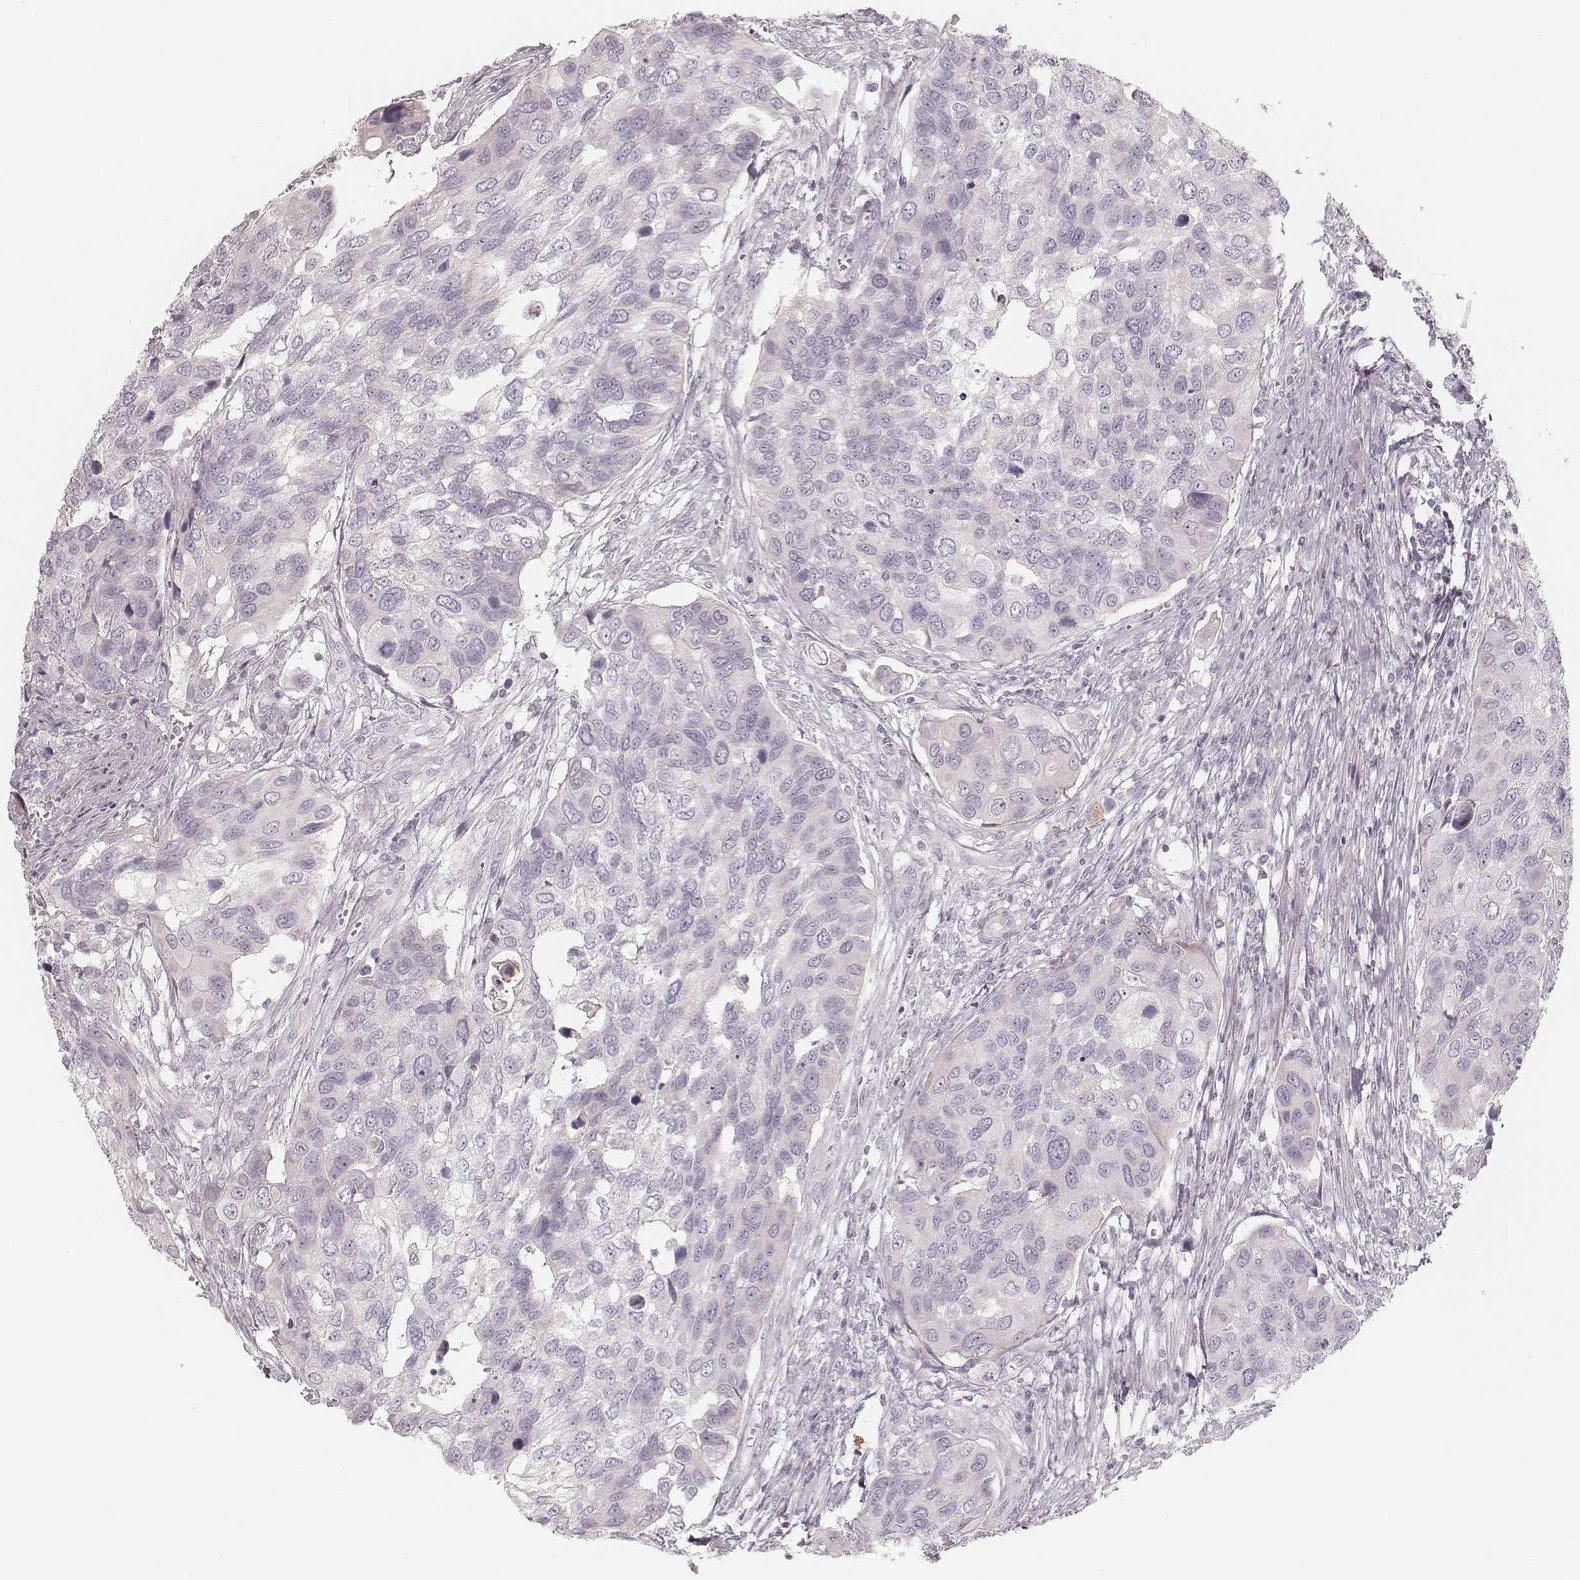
{"staining": {"intensity": "negative", "quantity": "none", "location": "none"}, "tissue": "urothelial cancer", "cell_type": "Tumor cells", "image_type": "cancer", "snomed": [{"axis": "morphology", "description": "Urothelial carcinoma, High grade"}, {"axis": "topography", "description": "Urinary bladder"}], "caption": "Human urothelial cancer stained for a protein using immunohistochemistry (IHC) demonstrates no staining in tumor cells.", "gene": "SPATA24", "patient": {"sex": "male", "age": 60}}